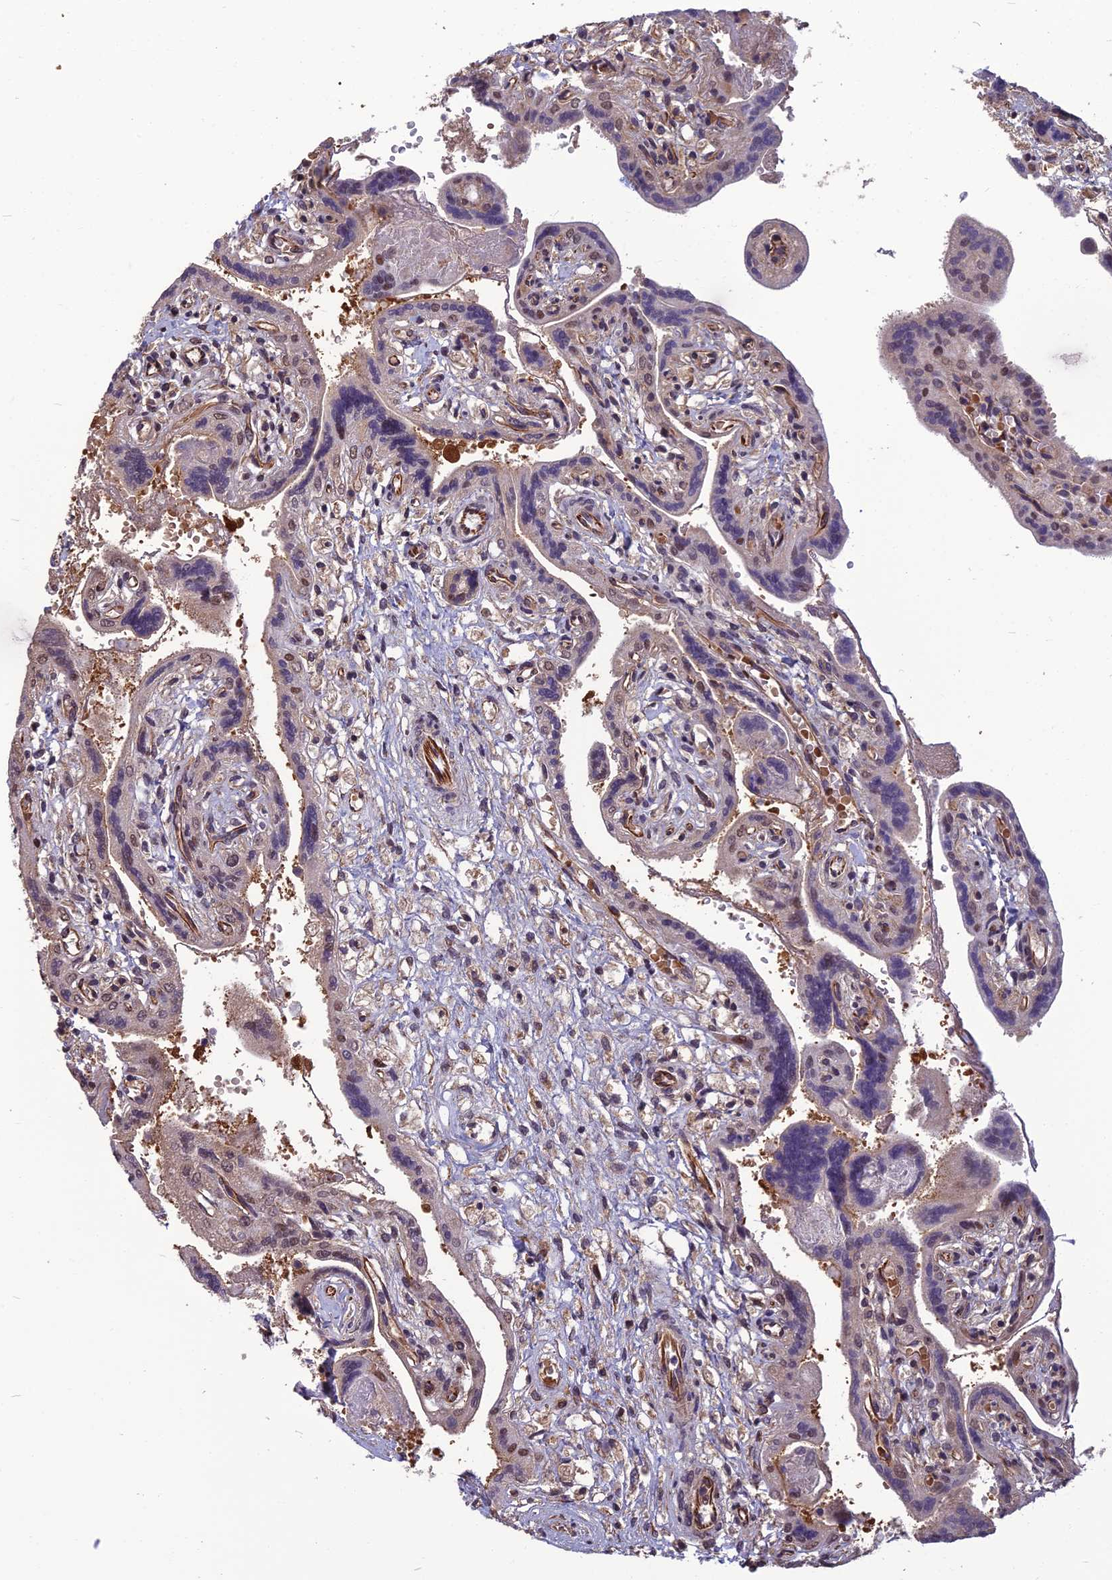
{"staining": {"intensity": "moderate", "quantity": "<25%", "location": "cytoplasmic/membranous,nuclear"}, "tissue": "placenta", "cell_type": "Trophoblastic cells", "image_type": "normal", "snomed": [{"axis": "morphology", "description": "Normal tissue, NOS"}, {"axis": "topography", "description": "Placenta"}], "caption": "Immunohistochemistry (DAB (3,3'-diaminobenzidine)) staining of benign placenta shows moderate cytoplasmic/membranous,nuclear protein staining in approximately <25% of trophoblastic cells.", "gene": "NR4A3", "patient": {"sex": "female", "age": 37}}